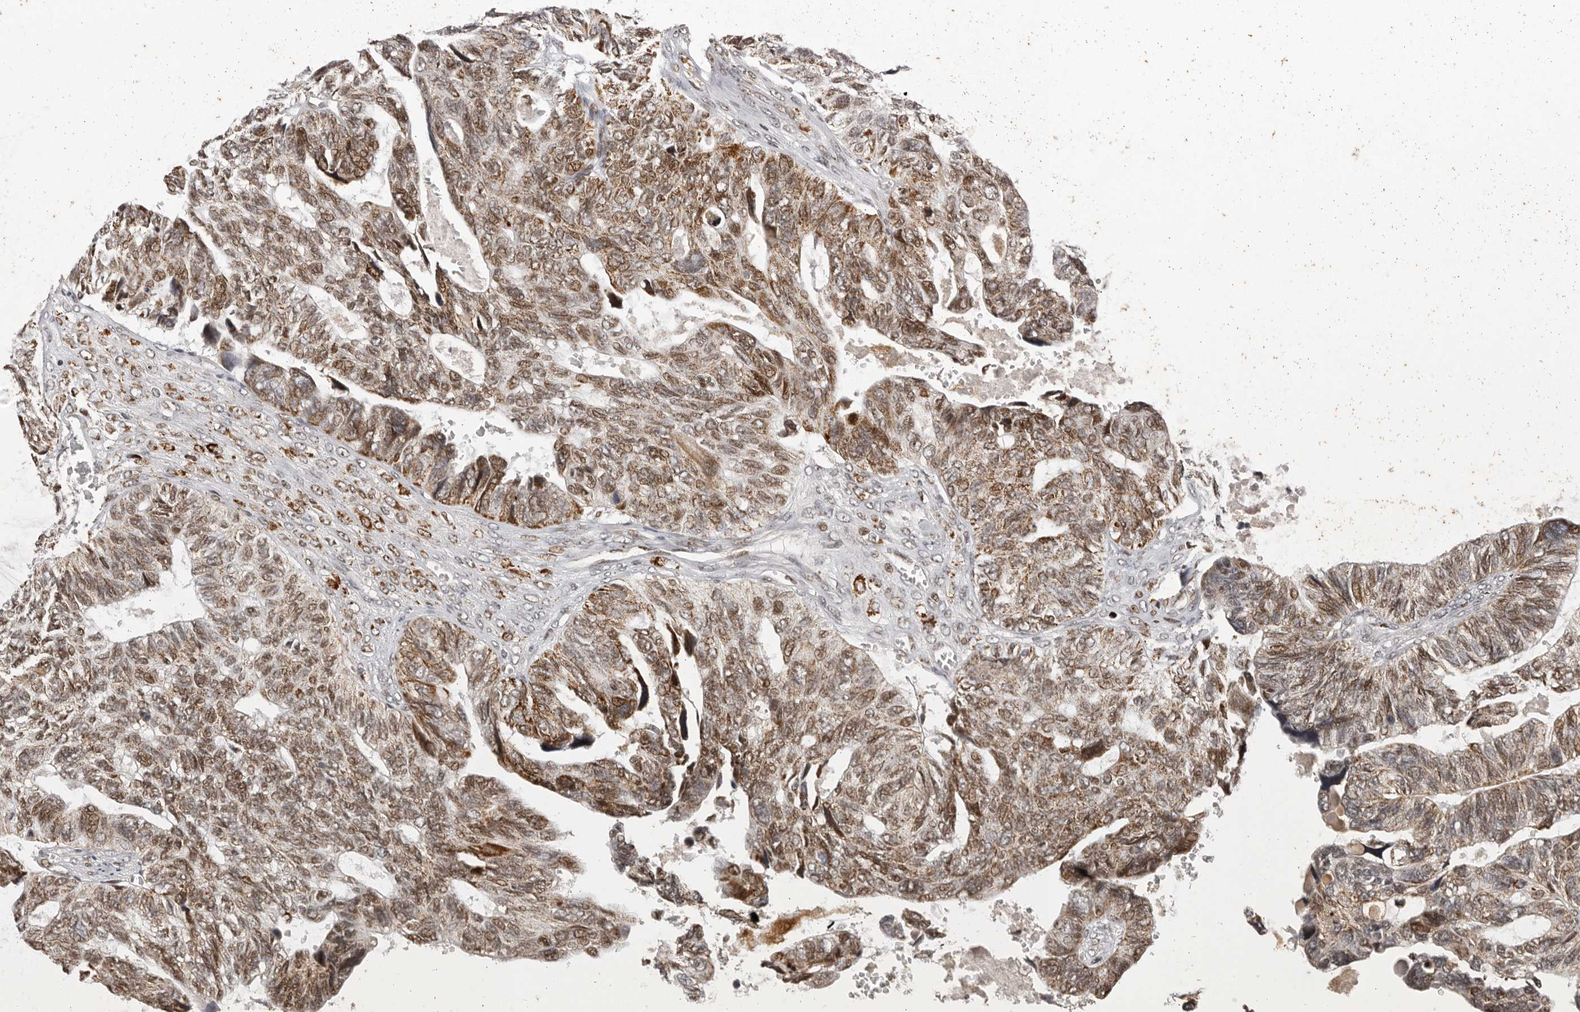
{"staining": {"intensity": "moderate", "quantity": ">75%", "location": "cytoplasmic/membranous,nuclear"}, "tissue": "ovarian cancer", "cell_type": "Tumor cells", "image_type": "cancer", "snomed": [{"axis": "morphology", "description": "Cystadenocarcinoma, serous, NOS"}, {"axis": "topography", "description": "Ovary"}], "caption": "Serous cystadenocarcinoma (ovarian) stained for a protein (brown) demonstrates moderate cytoplasmic/membranous and nuclear positive expression in approximately >75% of tumor cells.", "gene": "C17orf99", "patient": {"sex": "female", "age": 79}}